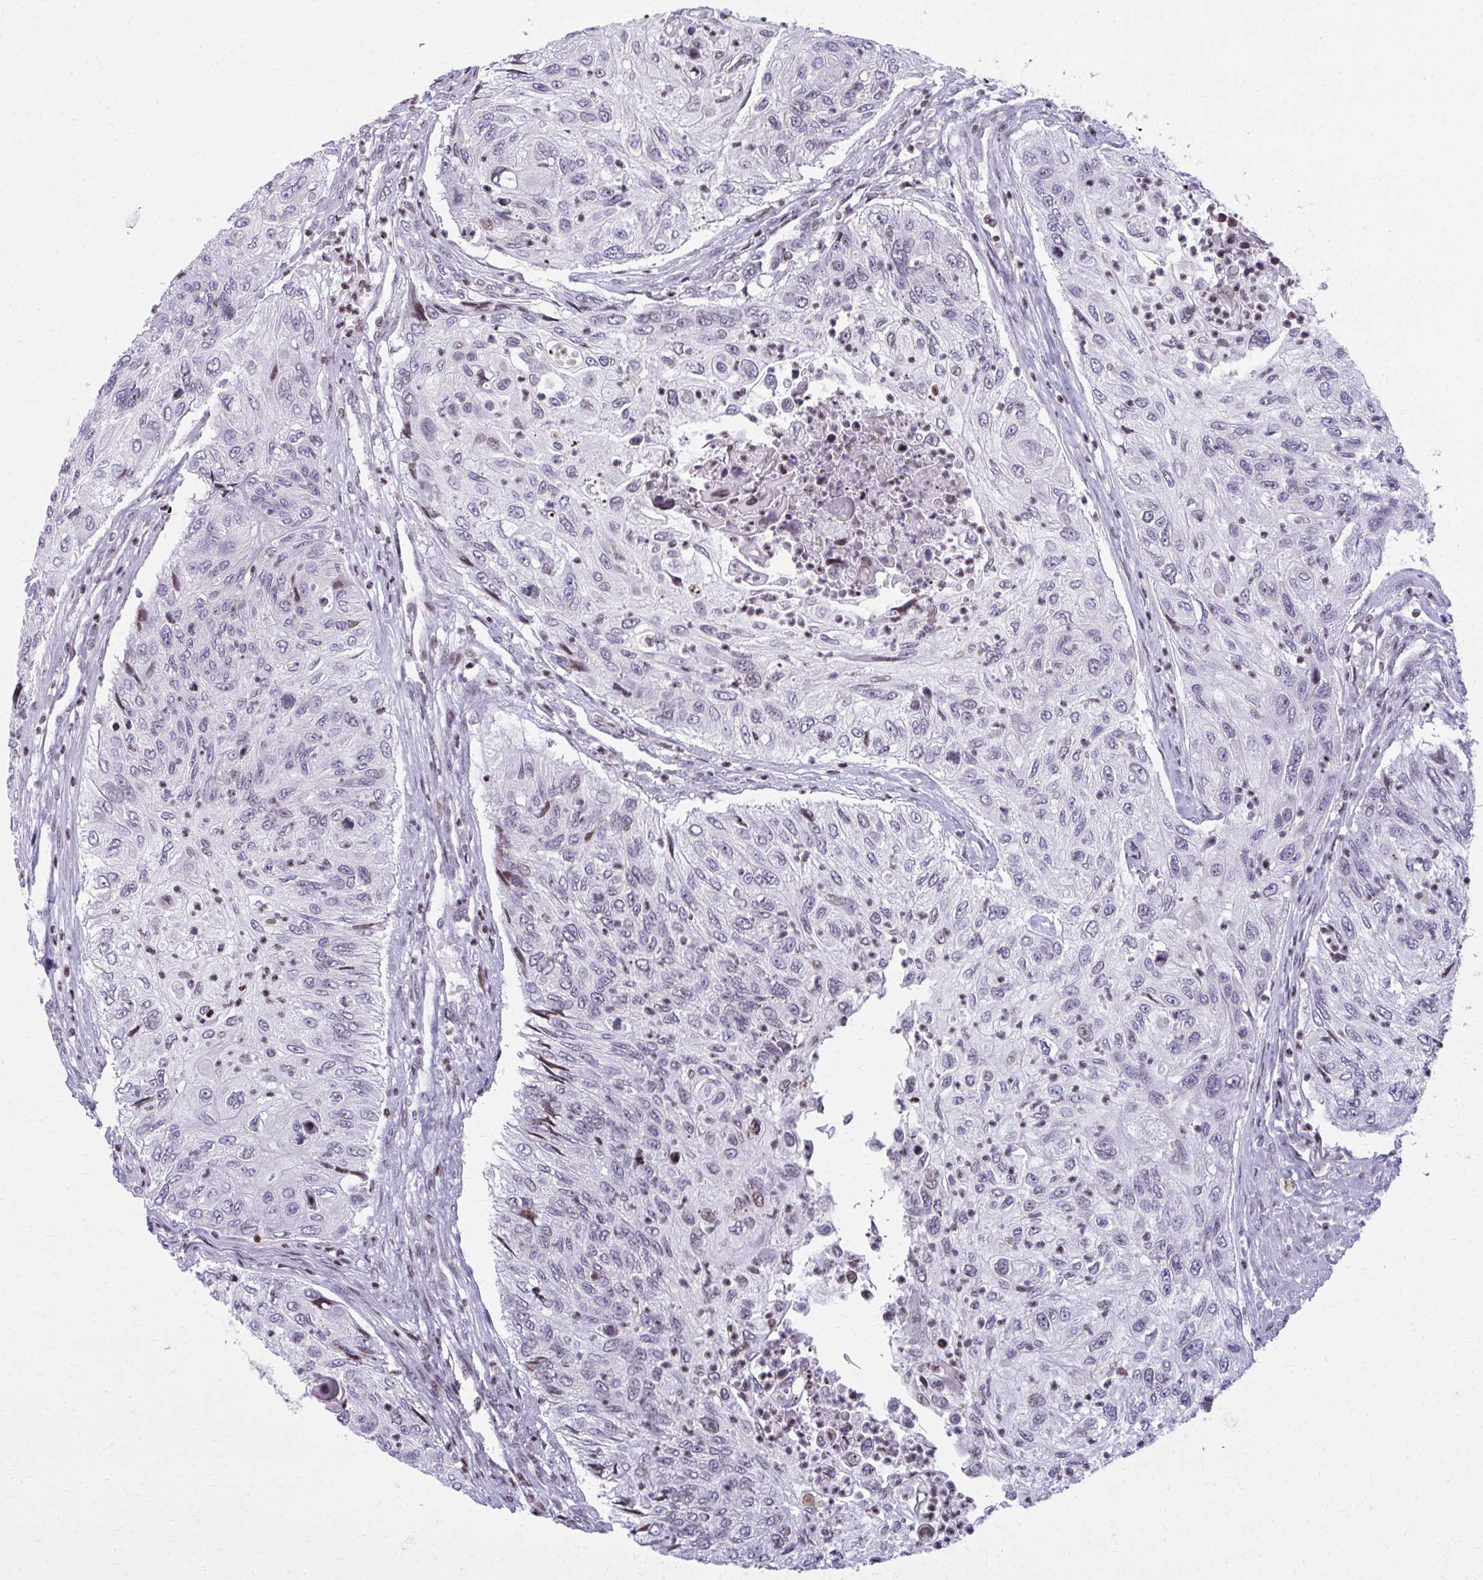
{"staining": {"intensity": "negative", "quantity": "none", "location": "none"}, "tissue": "urothelial cancer", "cell_type": "Tumor cells", "image_type": "cancer", "snomed": [{"axis": "morphology", "description": "Urothelial carcinoma, High grade"}, {"axis": "topography", "description": "Urinary bladder"}], "caption": "An immunohistochemistry (IHC) histopathology image of high-grade urothelial carcinoma is shown. There is no staining in tumor cells of high-grade urothelial carcinoma.", "gene": "AP5M1", "patient": {"sex": "female", "age": 60}}